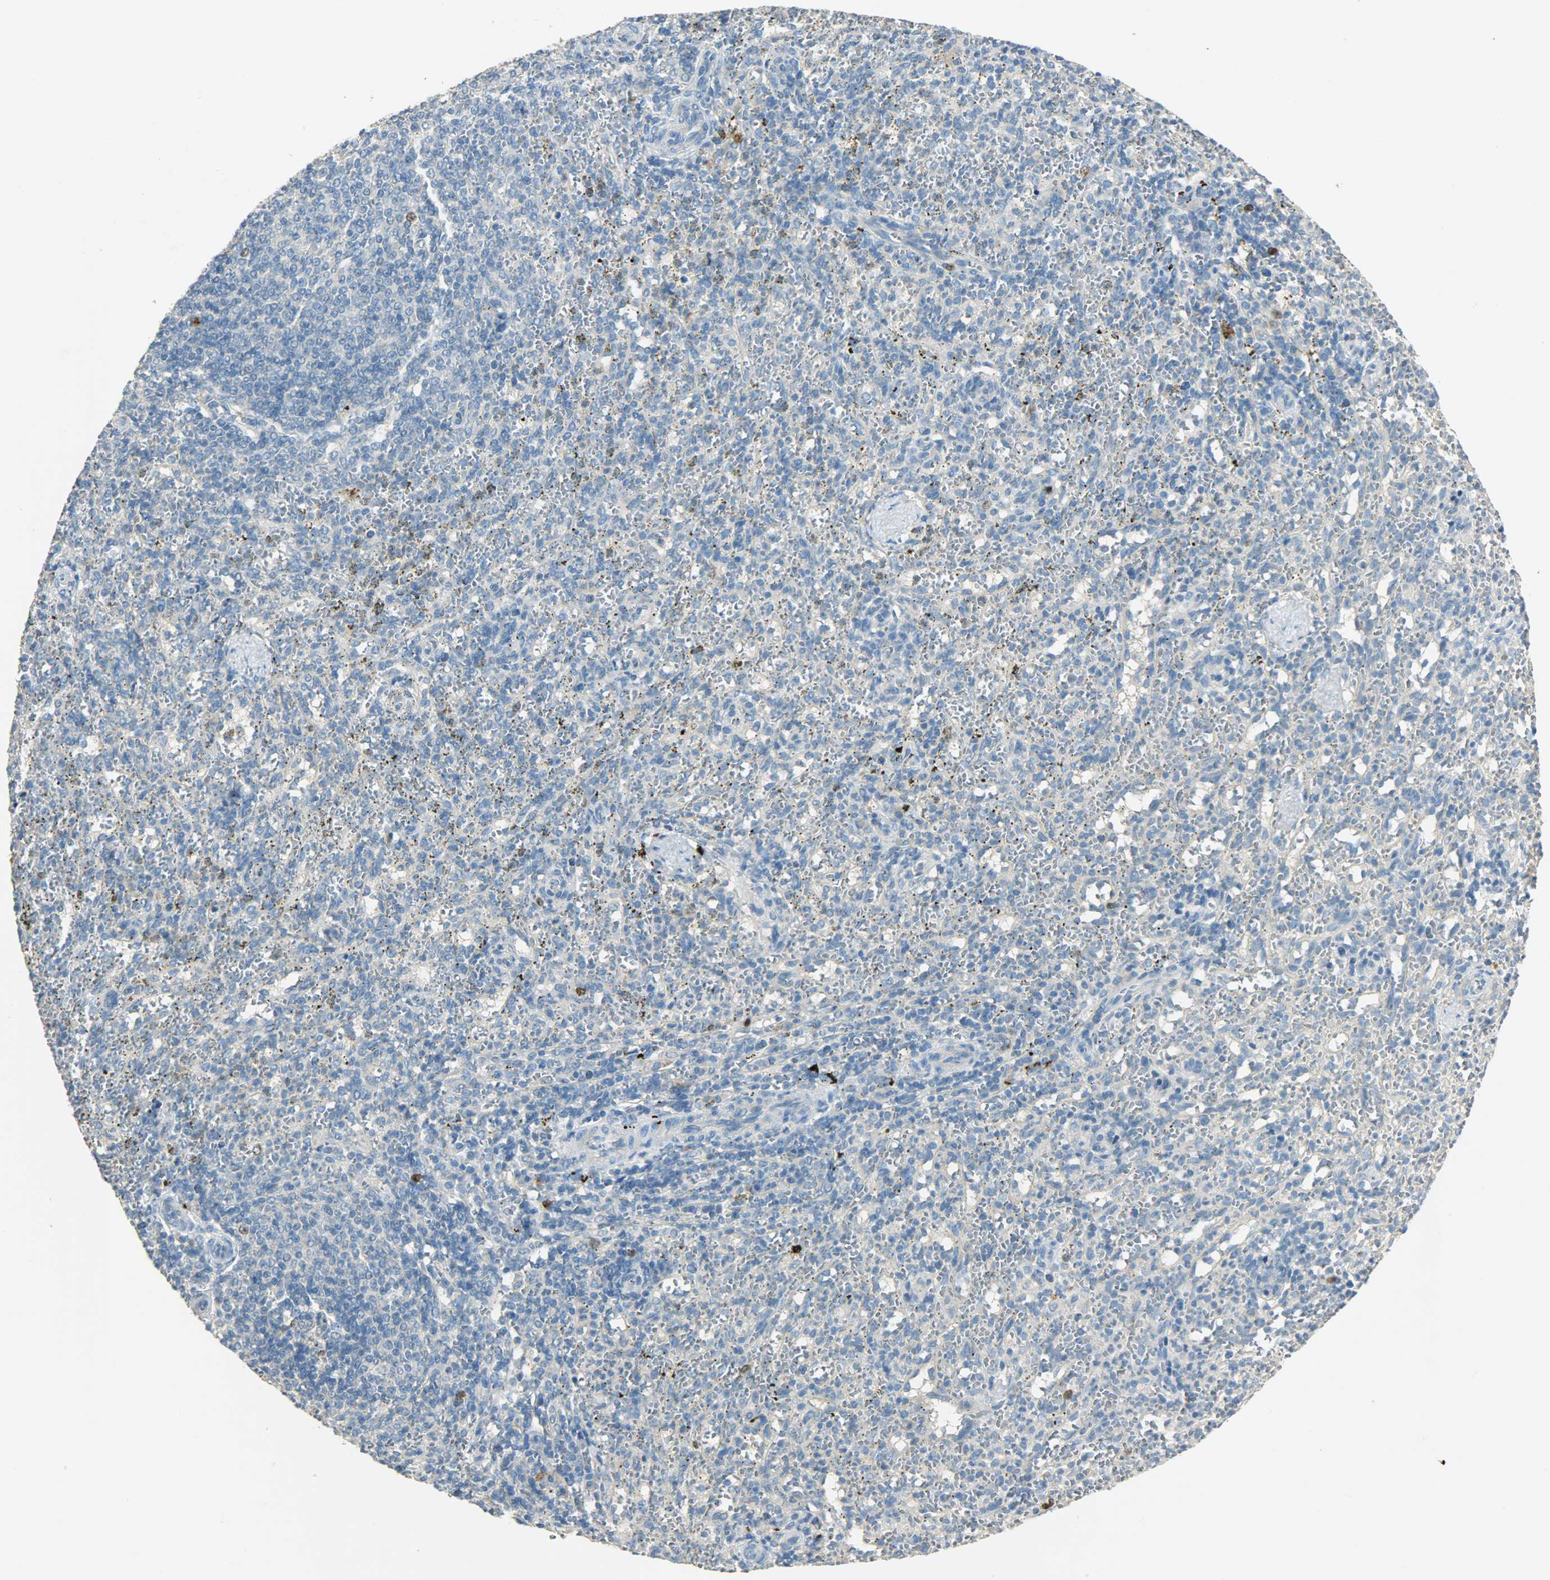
{"staining": {"intensity": "negative", "quantity": "none", "location": "none"}, "tissue": "spleen", "cell_type": "Cells in red pulp", "image_type": "normal", "snomed": [{"axis": "morphology", "description": "Normal tissue, NOS"}, {"axis": "topography", "description": "Spleen"}], "caption": "The IHC image has no significant expression in cells in red pulp of spleen.", "gene": "TPX2", "patient": {"sex": "female", "age": 10}}